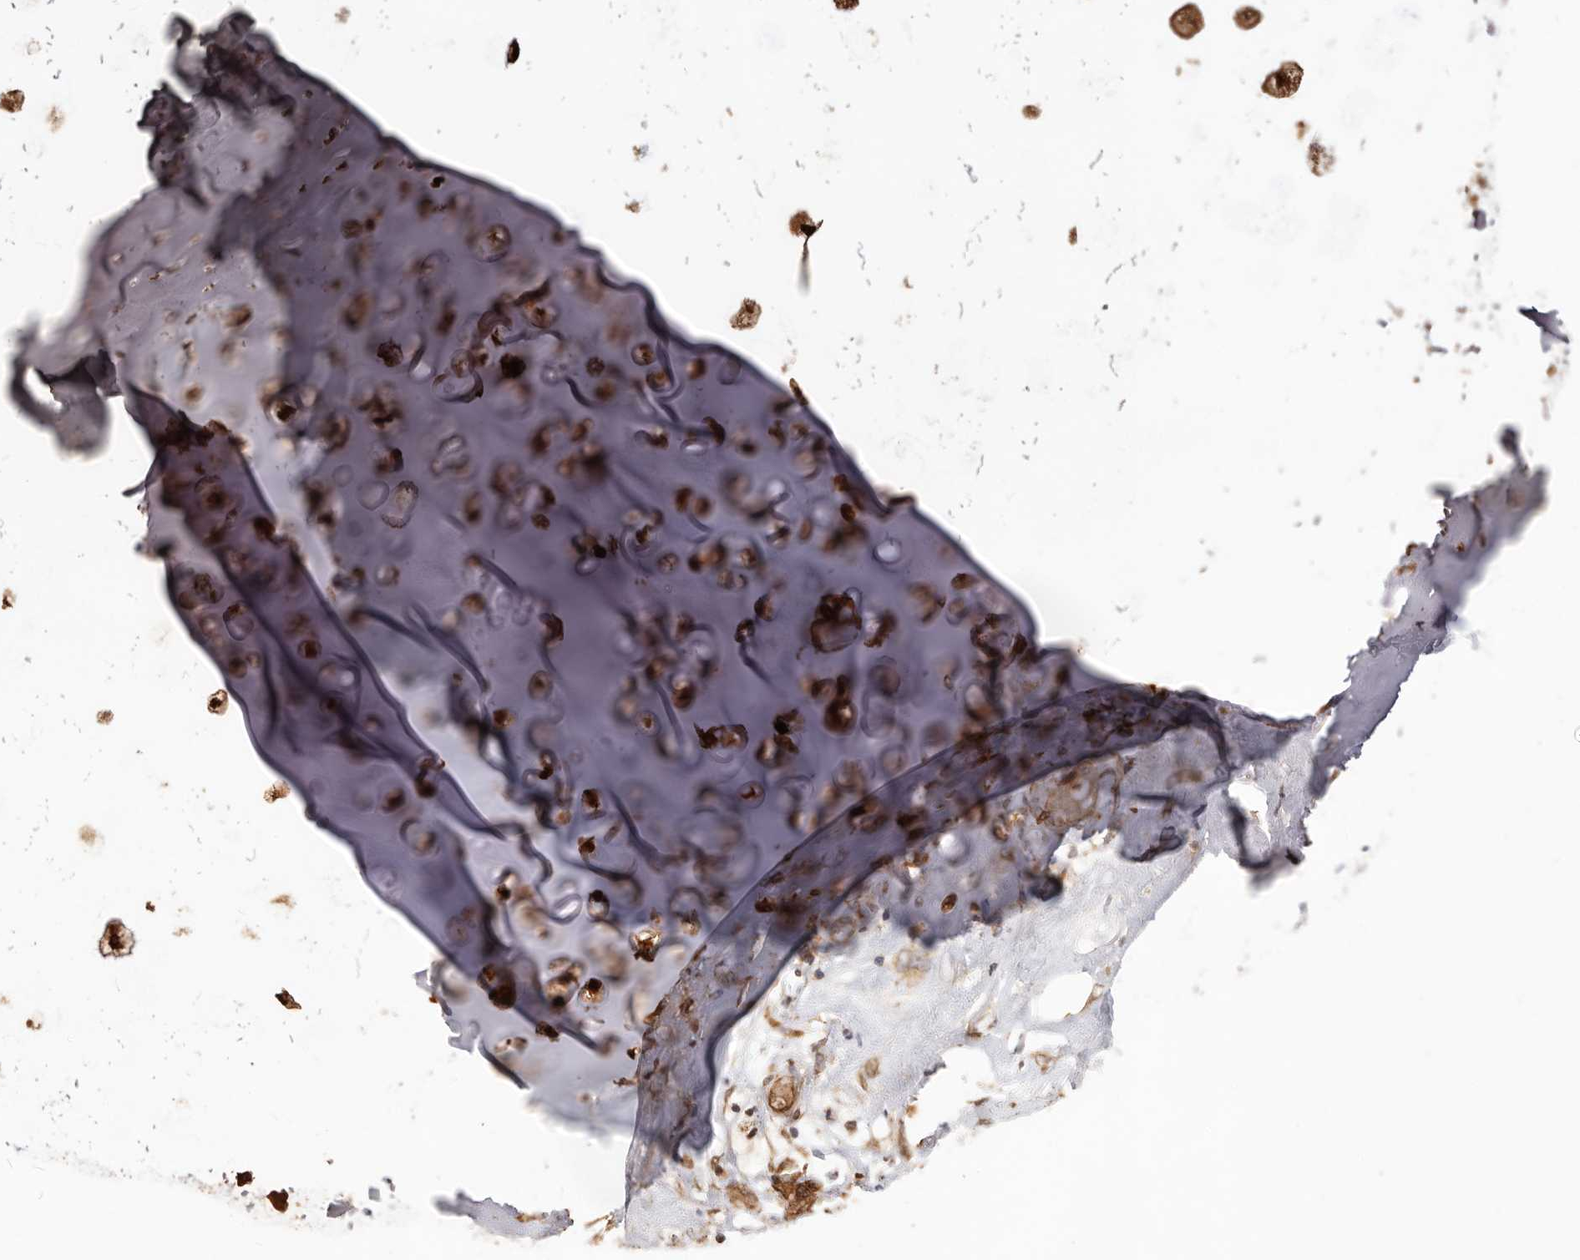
{"staining": {"intensity": "moderate", "quantity": ">75%", "location": "cytoplasmic/membranous"}, "tissue": "adipose tissue", "cell_type": "Adipocytes", "image_type": "normal", "snomed": [{"axis": "morphology", "description": "Normal tissue, NOS"}, {"axis": "morphology", "description": "Basal cell carcinoma"}, {"axis": "topography", "description": "Cartilage tissue"}, {"axis": "topography", "description": "Nasopharynx"}, {"axis": "topography", "description": "Oral tissue"}], "caption": "Adipocytes reveal medium levels of moderate cytoplasmic/membranous positivity in about >75% of cells in benign adipose tissue. The protein of interest is stained brown, and the nuclei are stained in blue (DAB IHC with brightfield microscopy, high magnification).", "gene": "MTO1", "patient": {"sex": "female", "age": 77}}